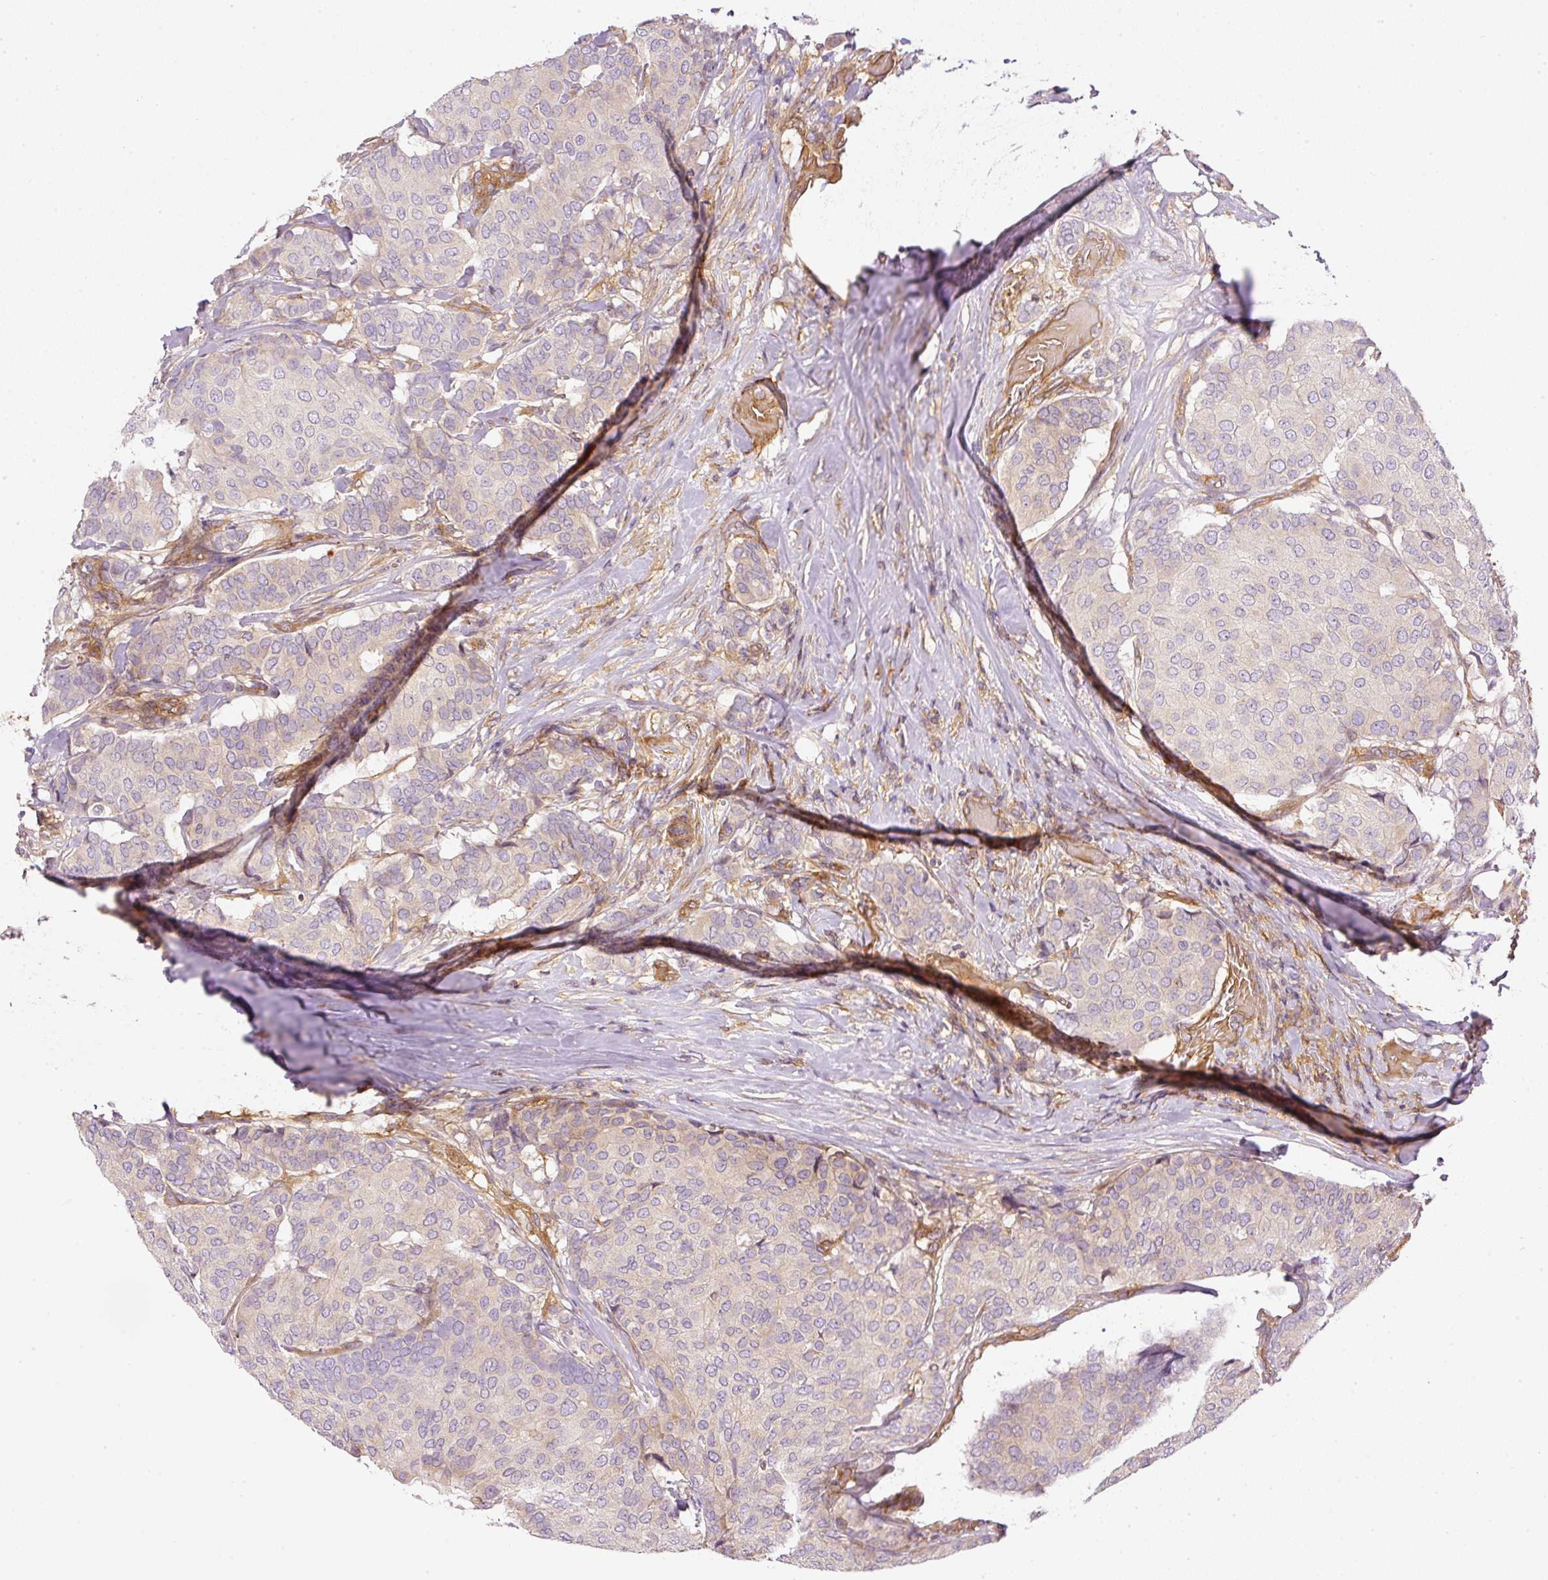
{"staining": {"intensity": "negative", "quantity": "none", "location": "none"}, "tissue": "breast cancer", "cell_type": "Tumor cells", "image_type": "cancer", "snomed": [{"axis": "morphology", "description": "Duct carcinoma"}, {"axis": "topography", "description": "Breast"}], "caption": "Immunohistochemistry (IHC) histopathology image of neoplastic tissue: breast cancer stained with DAB (3,3'-diaminobenzidine) exhibits no significant protein staining in tumor cells.", "gene": "TBC1D2B", "patient": {"sex": "female", "age": 75}}